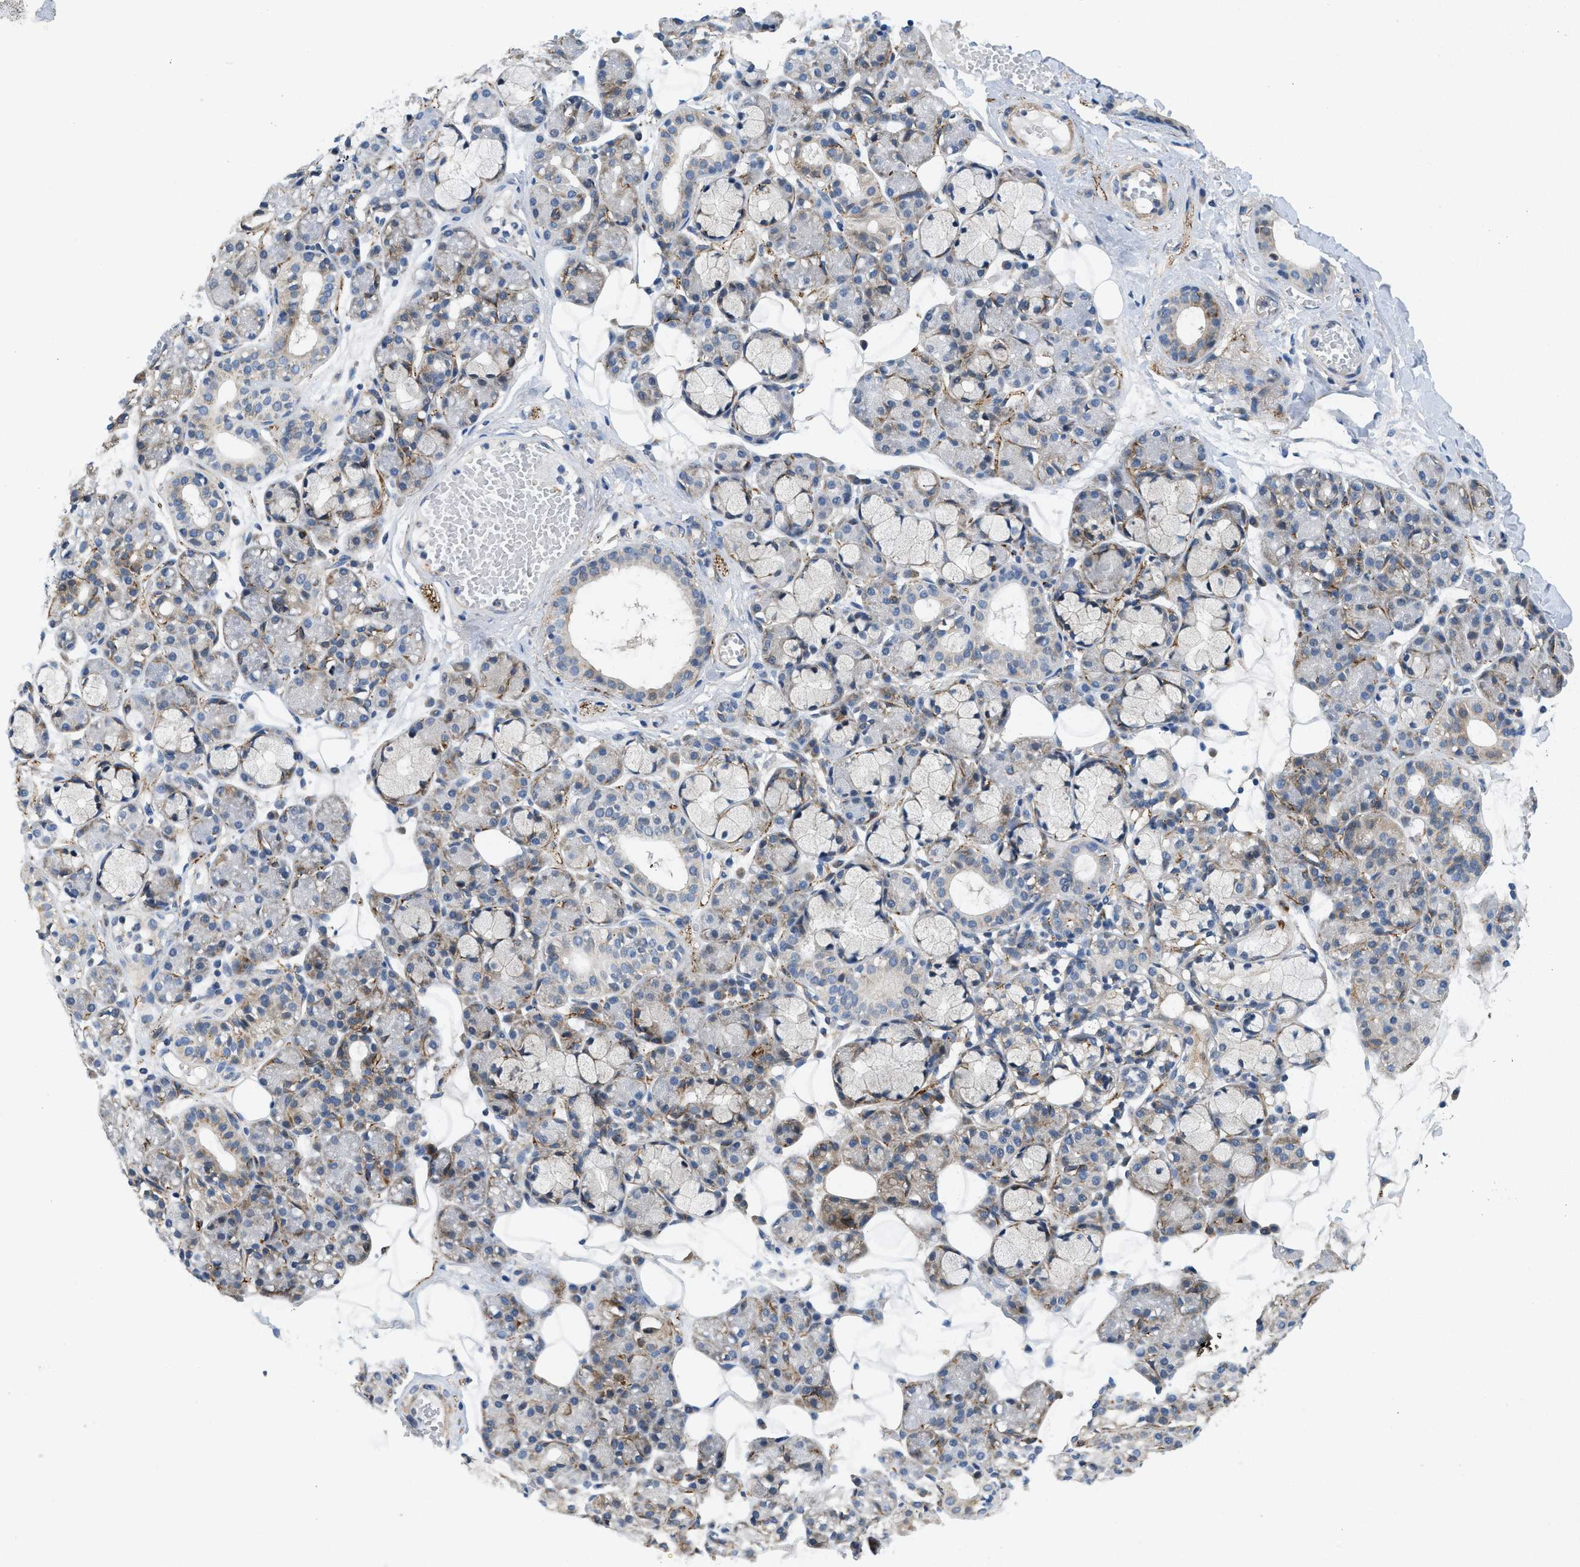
{"staining": {"intensity": "moderate", "quantity": "<25%", "location": "cytoplasmic/membranous"}, "tissue": "salivary gland", "cell_type": "Glandular cells", "image_type": "normal", "snomed": [{"axis": "morphology", "description": "Normal tissue, NOS"}, {"axis": "topography", "description": "Salivary gland"}], "caption": "Protein staining of normal salivary gland demonstrates moderate cytoplasmic/membranous positivity in approximately <25% of glandular cells.", "gene": "ZNF599", "patient": {"sex": "male", "age": 63}}